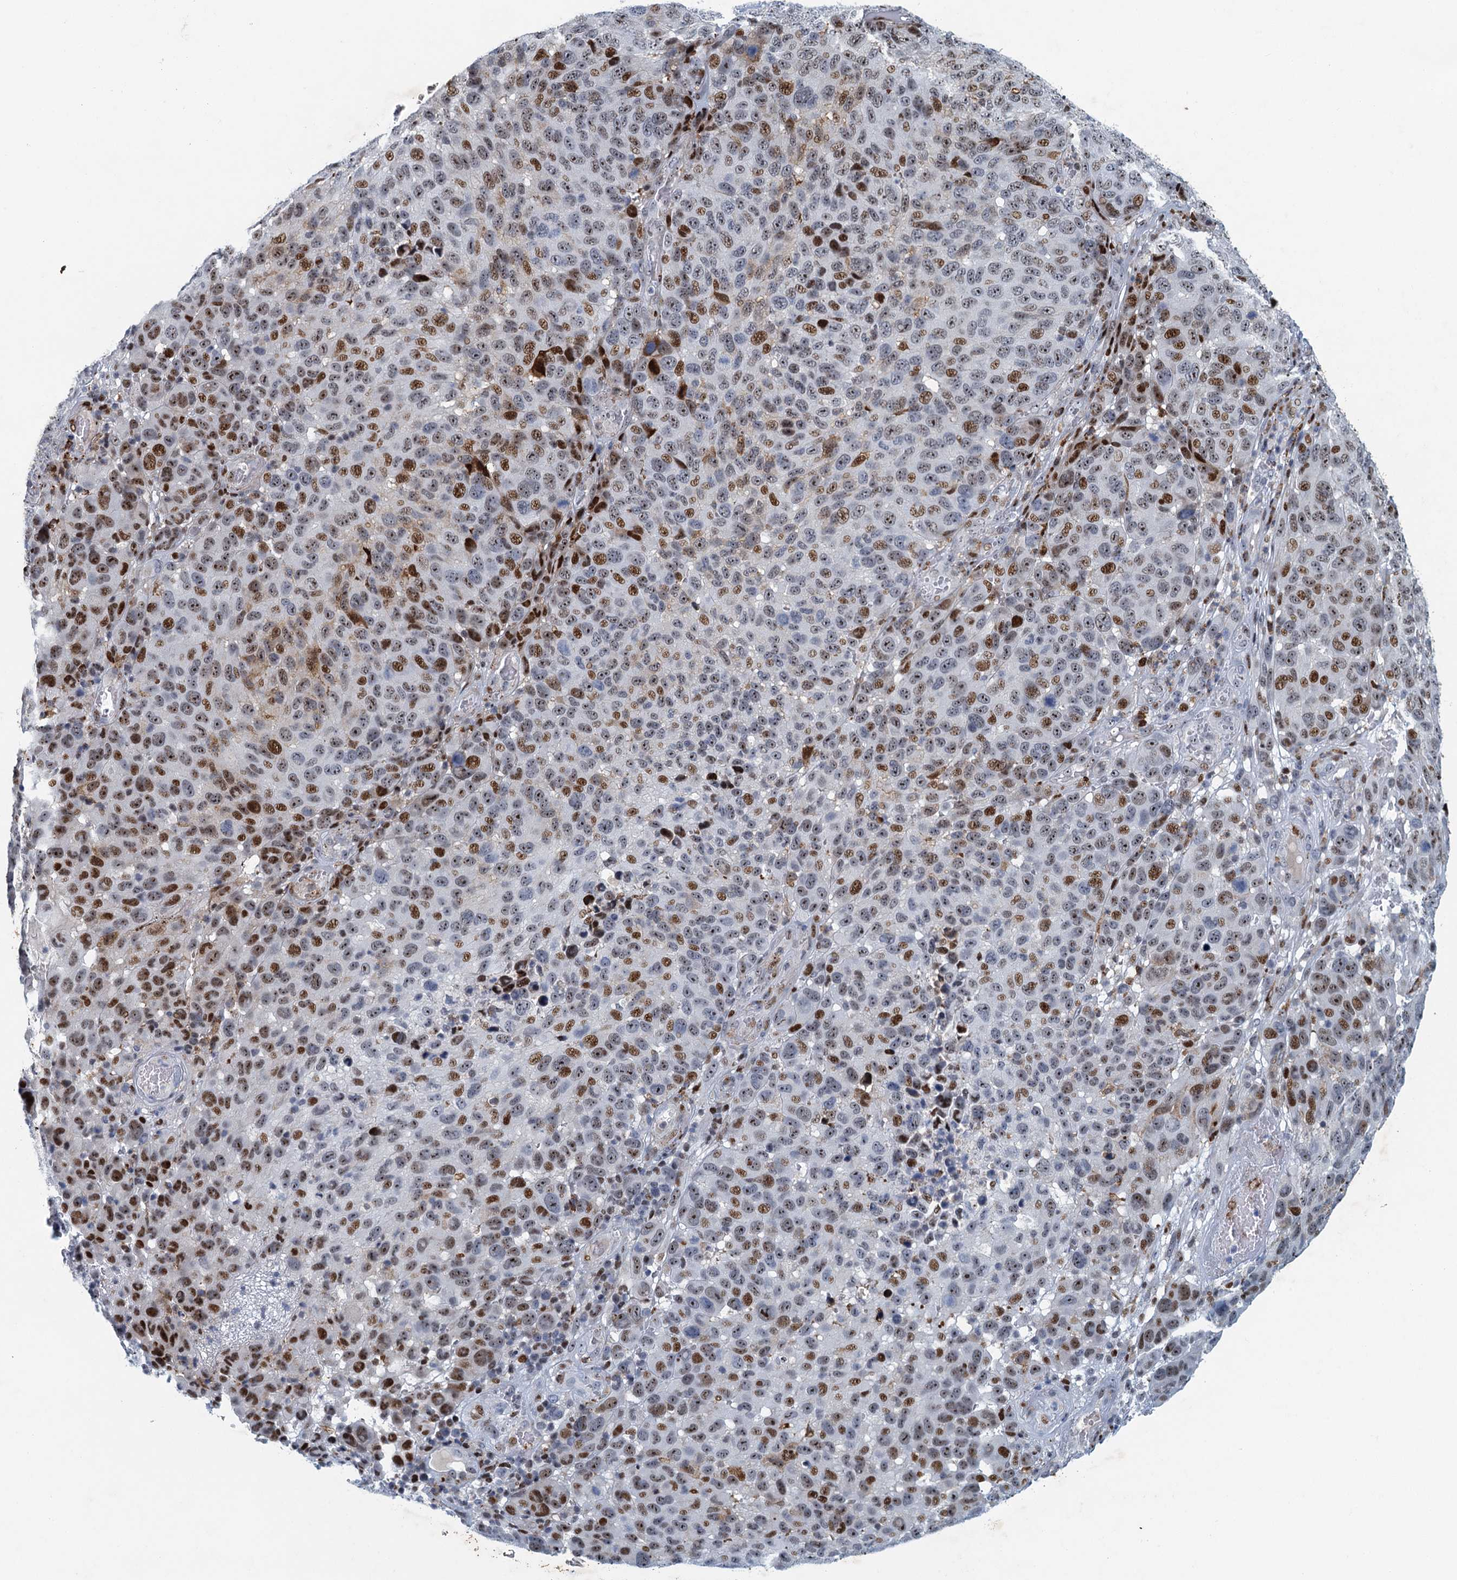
{"staining": {"intensity": "moderate", "quantity": ">75%", "location": "nuclear"}, "tissue": "melanoma", "cell_type": "Tumor cells", "image_type": "cancer", "snomed": [{"axis": "morphology", "description": "Malignant melanoma, NOS"}, {"axis": "topography", "description": "Skin"}], "caption": "Moderate nuclear staining is present in approximately >75% of tumor cells in melanoma.", "gene": "ANKRD13D", "patient": {"sex": "male", "age": 49}}